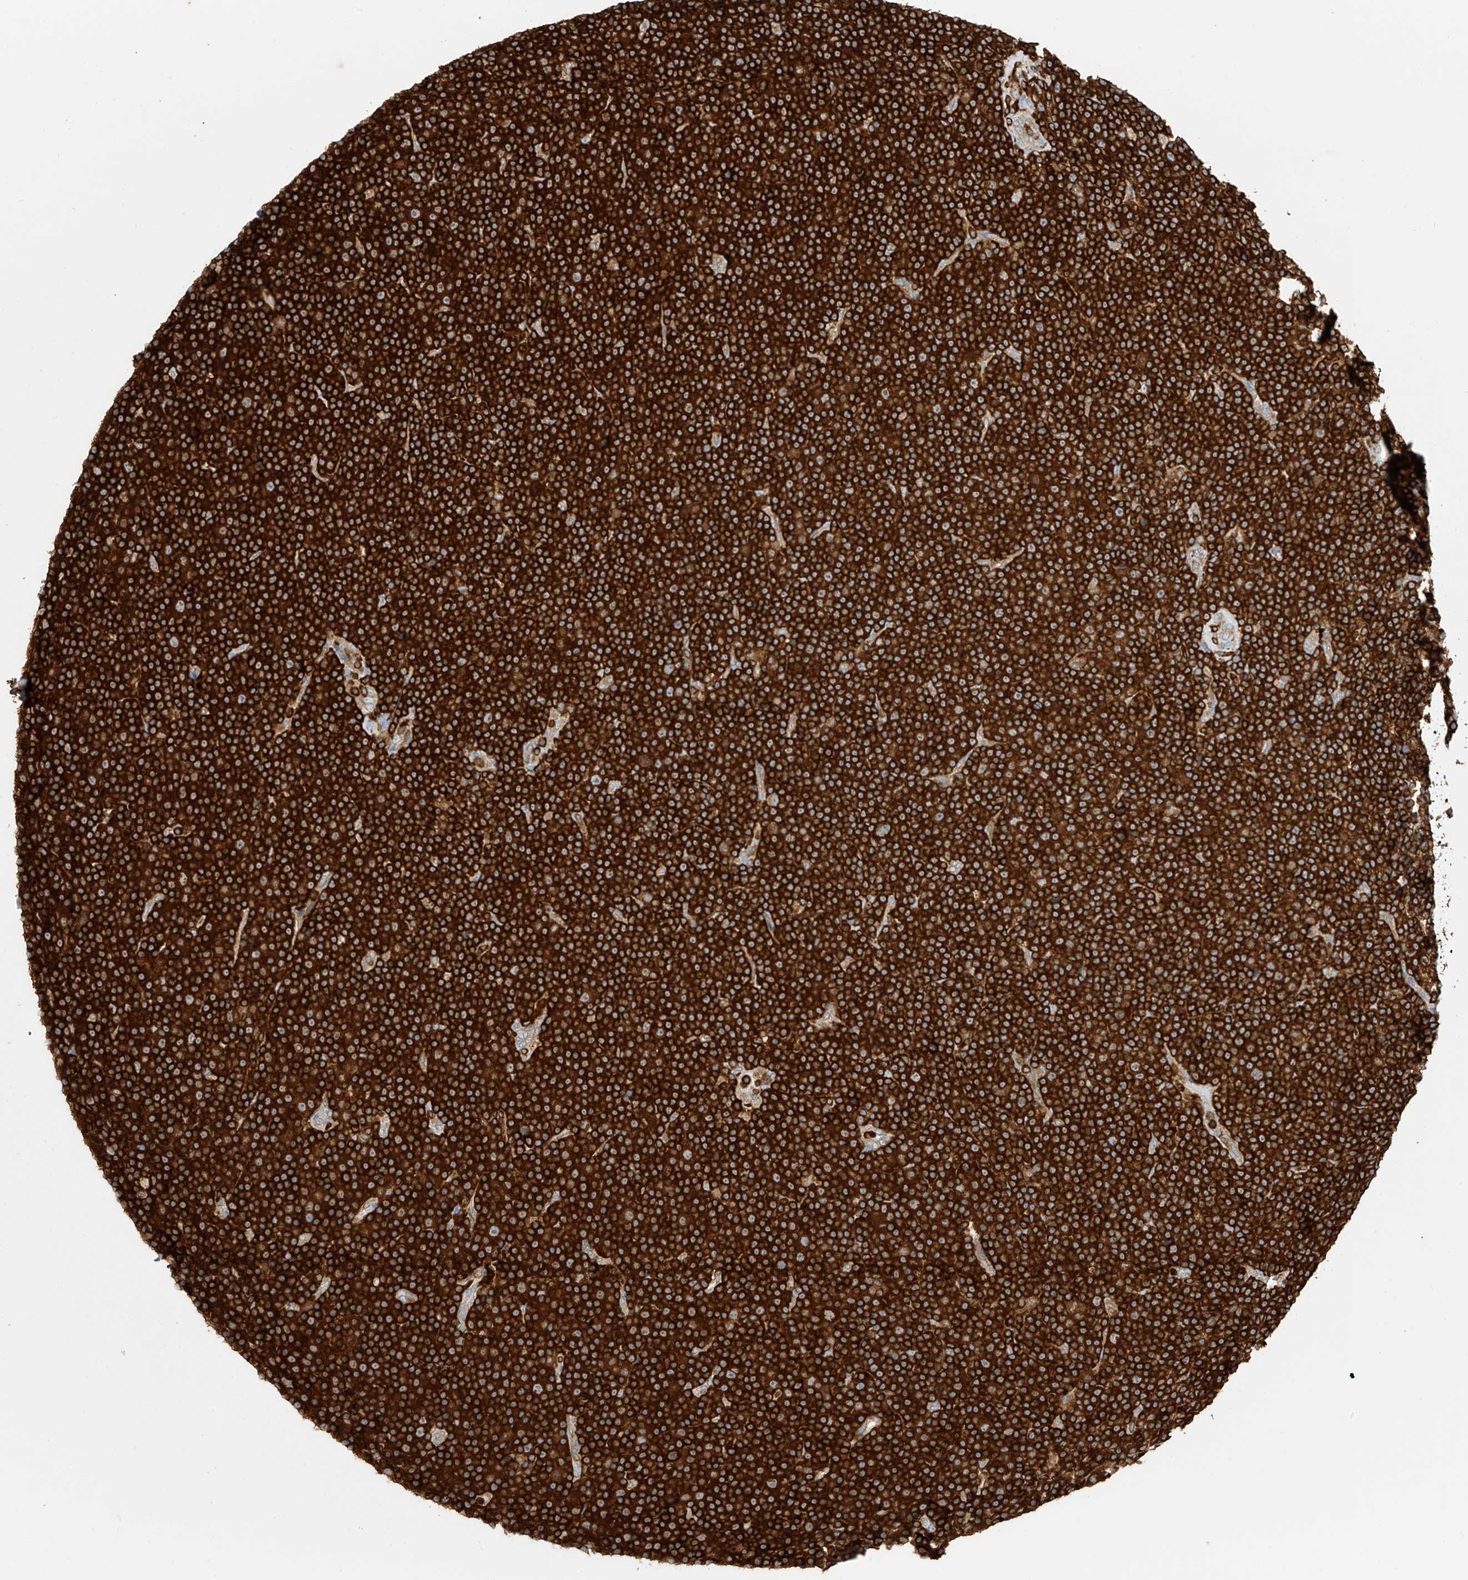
{"staining": {"intensity": "strong", "quantity": ">75%", "location": "cytoplasmic/membranous"}, "tissue": "lymphoma", "cell_type": "Tumor cells", "image_type": "cancer", "snomed": [{"axis": "morphology", "description": "Malignant lymphoma, non-Hodgkin's type, Low grade"}, {"axis": "topography", "description": "Lymph node"}], "caption": "Protein expression analysis of human low-grade malignant lymphoma, non-Hodgkin's type reveals strong cytoplasmic/membranous expression in approximately >75% of tumor cells.", "gene": "ARHGAP25", "patient": {"sex": "female", "age": 67}}